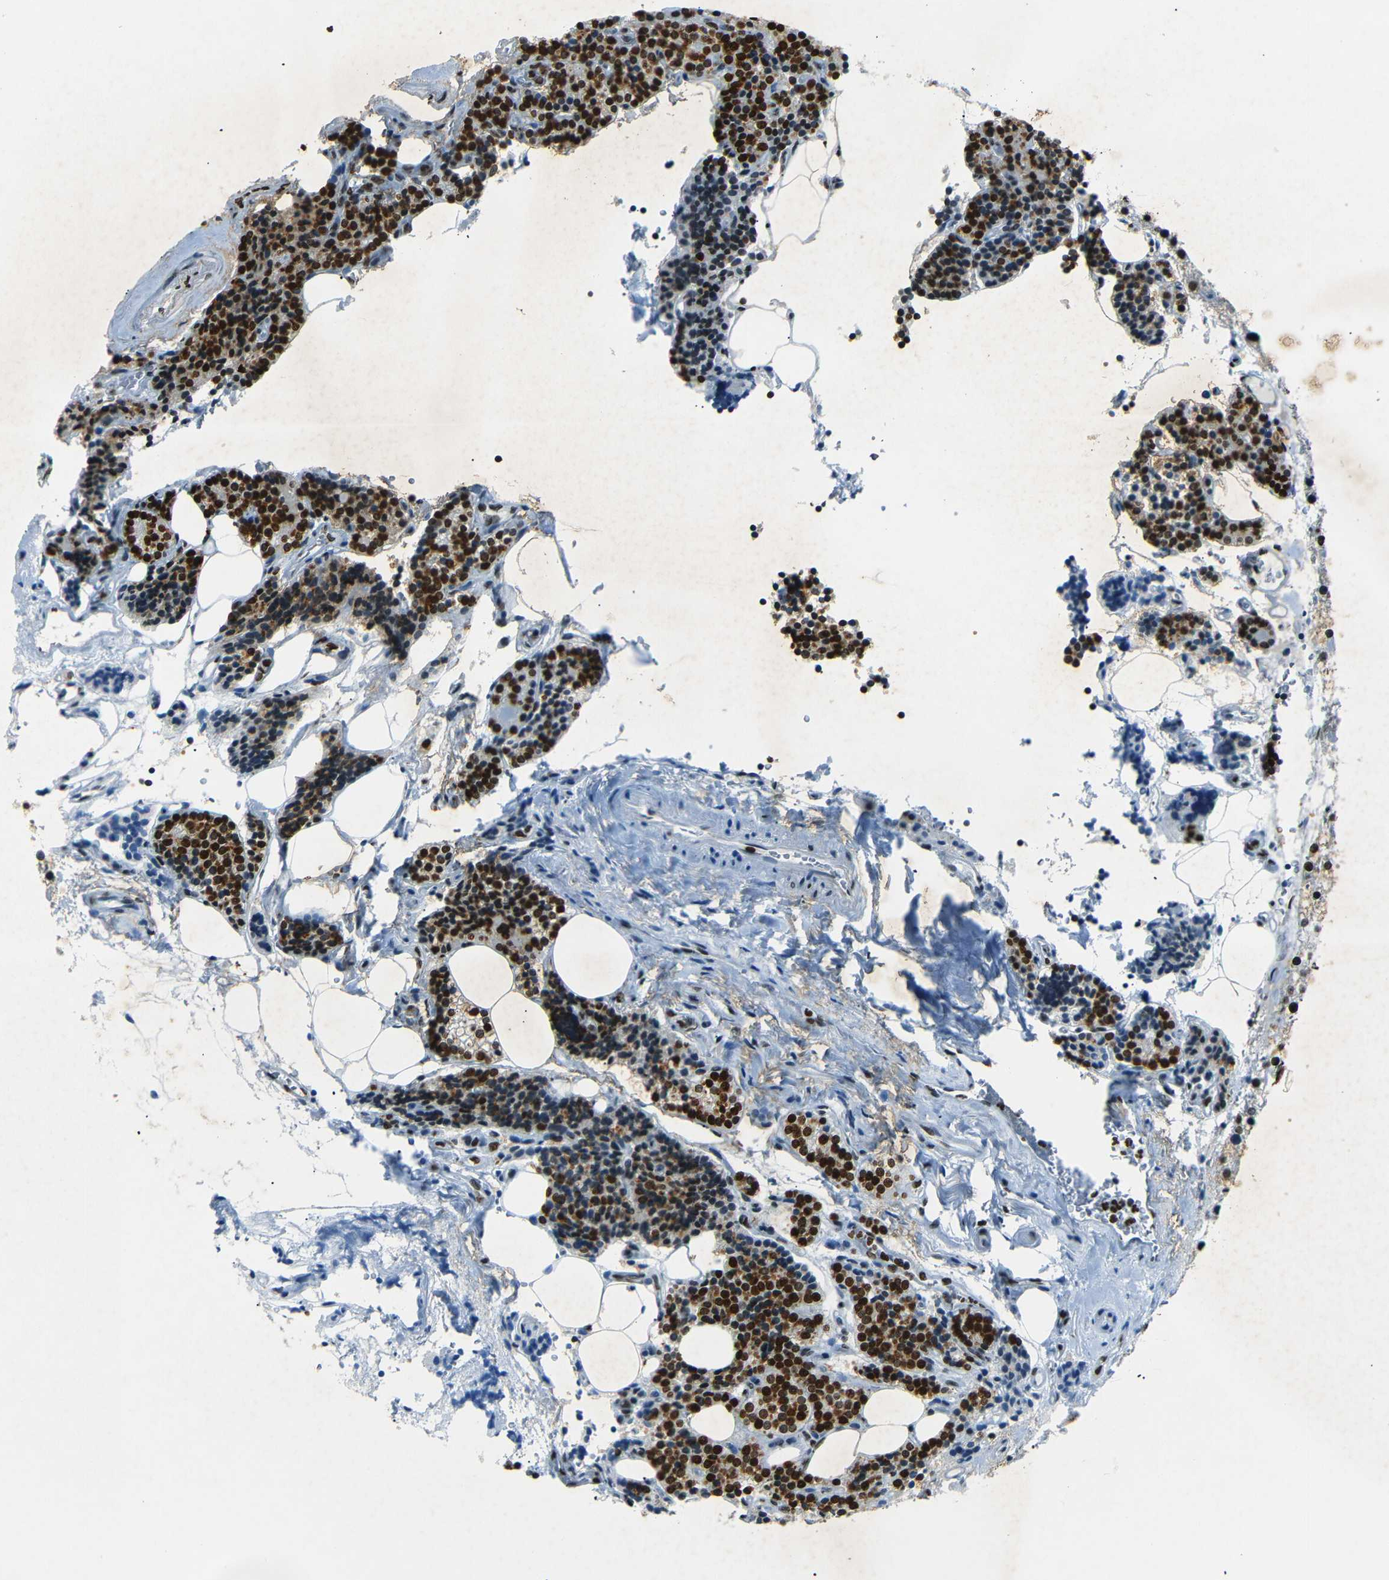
{"staining": {"intensity": "strong", "quantity": ">75%", "location": "nuclear"}, "tissue": "parathyroid gland", "cell_type": "Glandular cells", "image_type": "normal", "snomed": [{"axis": "morphology", "description": "Normal tissue, NOS"}, {"axis": "morphology", "description": "Adenoma, NOS"}, {"axis": "topography", "description": "Parathyroid gland"}], "caption": "Protein staining shows strong nuclear staining in approximately >75% of glandular cells in normal parathyroid gland. Ihc stains the protein of interest in brown and the nuclei are stained blue.", "gene": "HMGN1", "patient": {"sex": "female", "age": 70}}